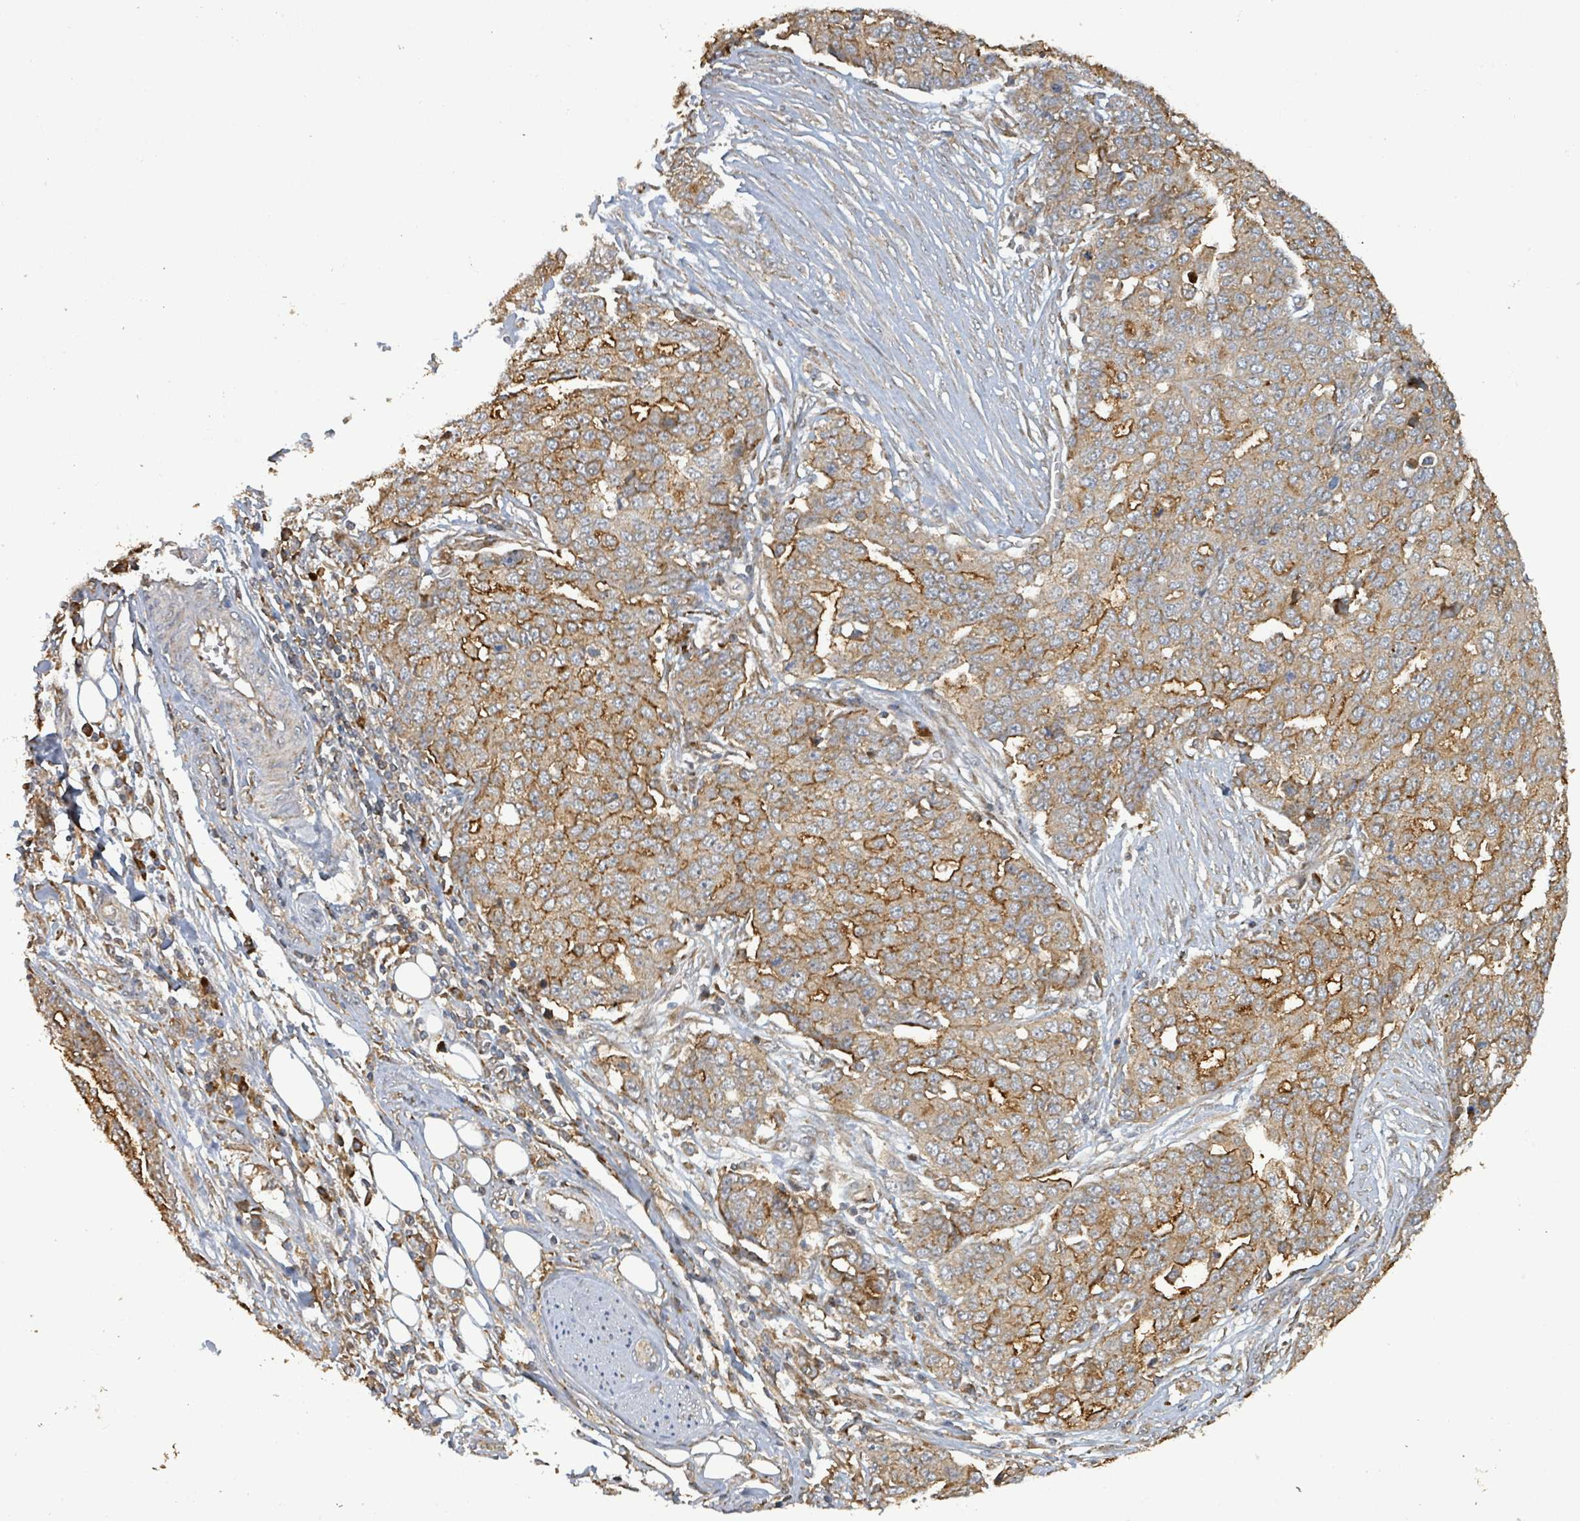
{"staining": {"intensity": "moderate", "quantity": ">75%", "location": "cytoplasmic/membranous"}, "tissue": "ovarian cancer", "cell_type": "Tumor cells", "image_type": "cancer", "snomed": [{"axis": "morphology", "description": "Cystadenocarcinoma, serous, NOS"}, {"axis": "topography", "description": "Soft tissue"}, {"axis": "topography", "description": "Ovary"}], "caption": "Immunohistochemical staining of human serous cystadenocarcinoma (ovarian) exhibits medium levels of moderate cytoplasmic/membranous protein staining in approximately >75% of tumor cells. (DAB IHC with brightfield microscopy, high magnification).", "gene": "STARD4", "patient": {"sex": "female", "age": 57}}